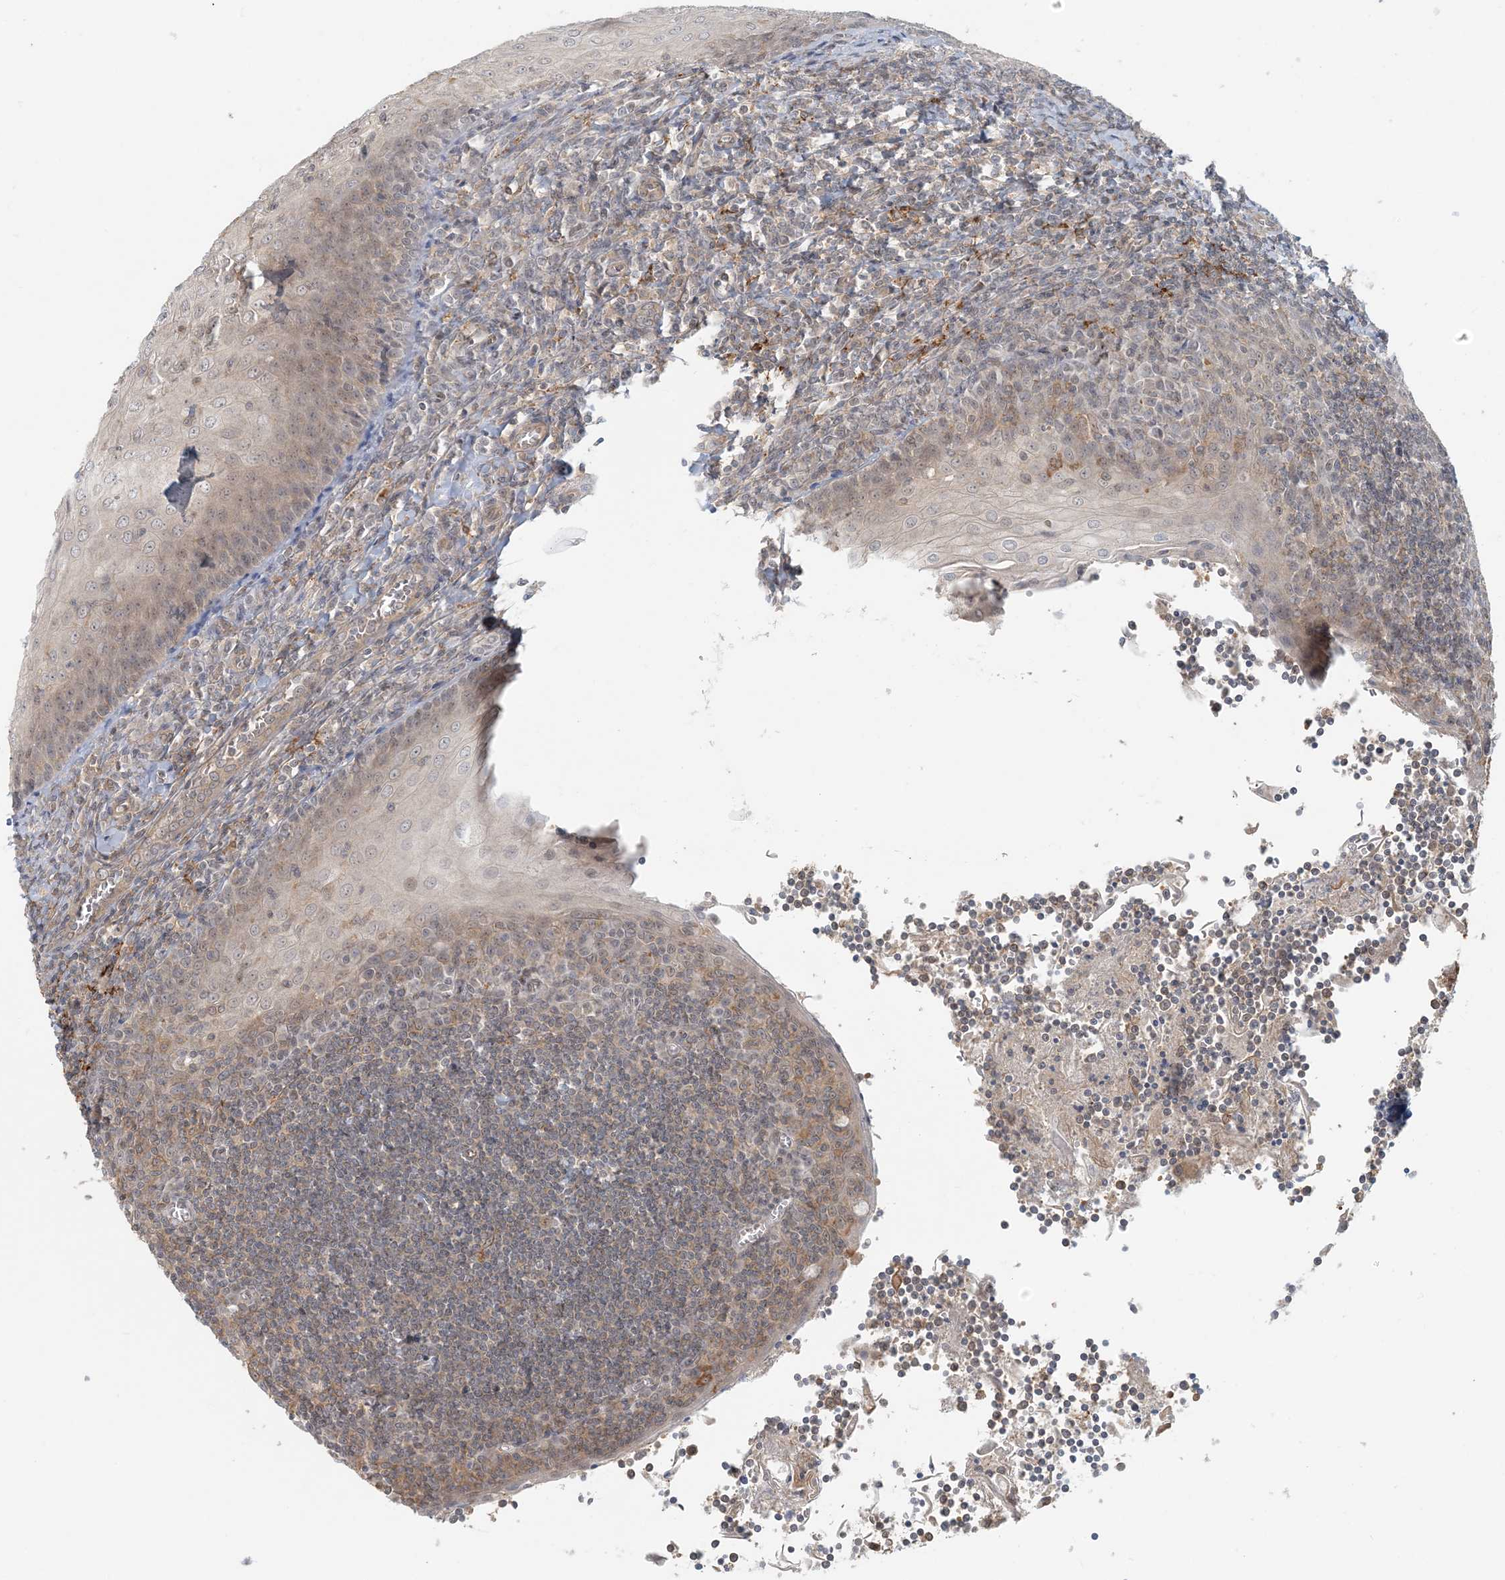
{"staining": {"intensity": "moderate", "quantity": "<25%", "location": "cytoplasmic/membranous"}, "tissue": "tonsil", "cell_type": "Germinal center cells", "image_type": "normal", "snomed": [{"axis": "morphology", "description": "Normal tissue, NOS"}, {"axis": "topography", "description": "Tonsil"}], "caption": "Protein expression analysis of normal tonsil reveals moderate cytoplasmic/membranous expression in approximately <25% of germinal center cells. The staining is performed using DAB (3,3'-diaminobenzidine) brown chromogen to label protein expression. The nuclei are counter-stained blue using hematoxylin.", "gene": "OBI1", "patient": {"sex": "male", "age": 27}}